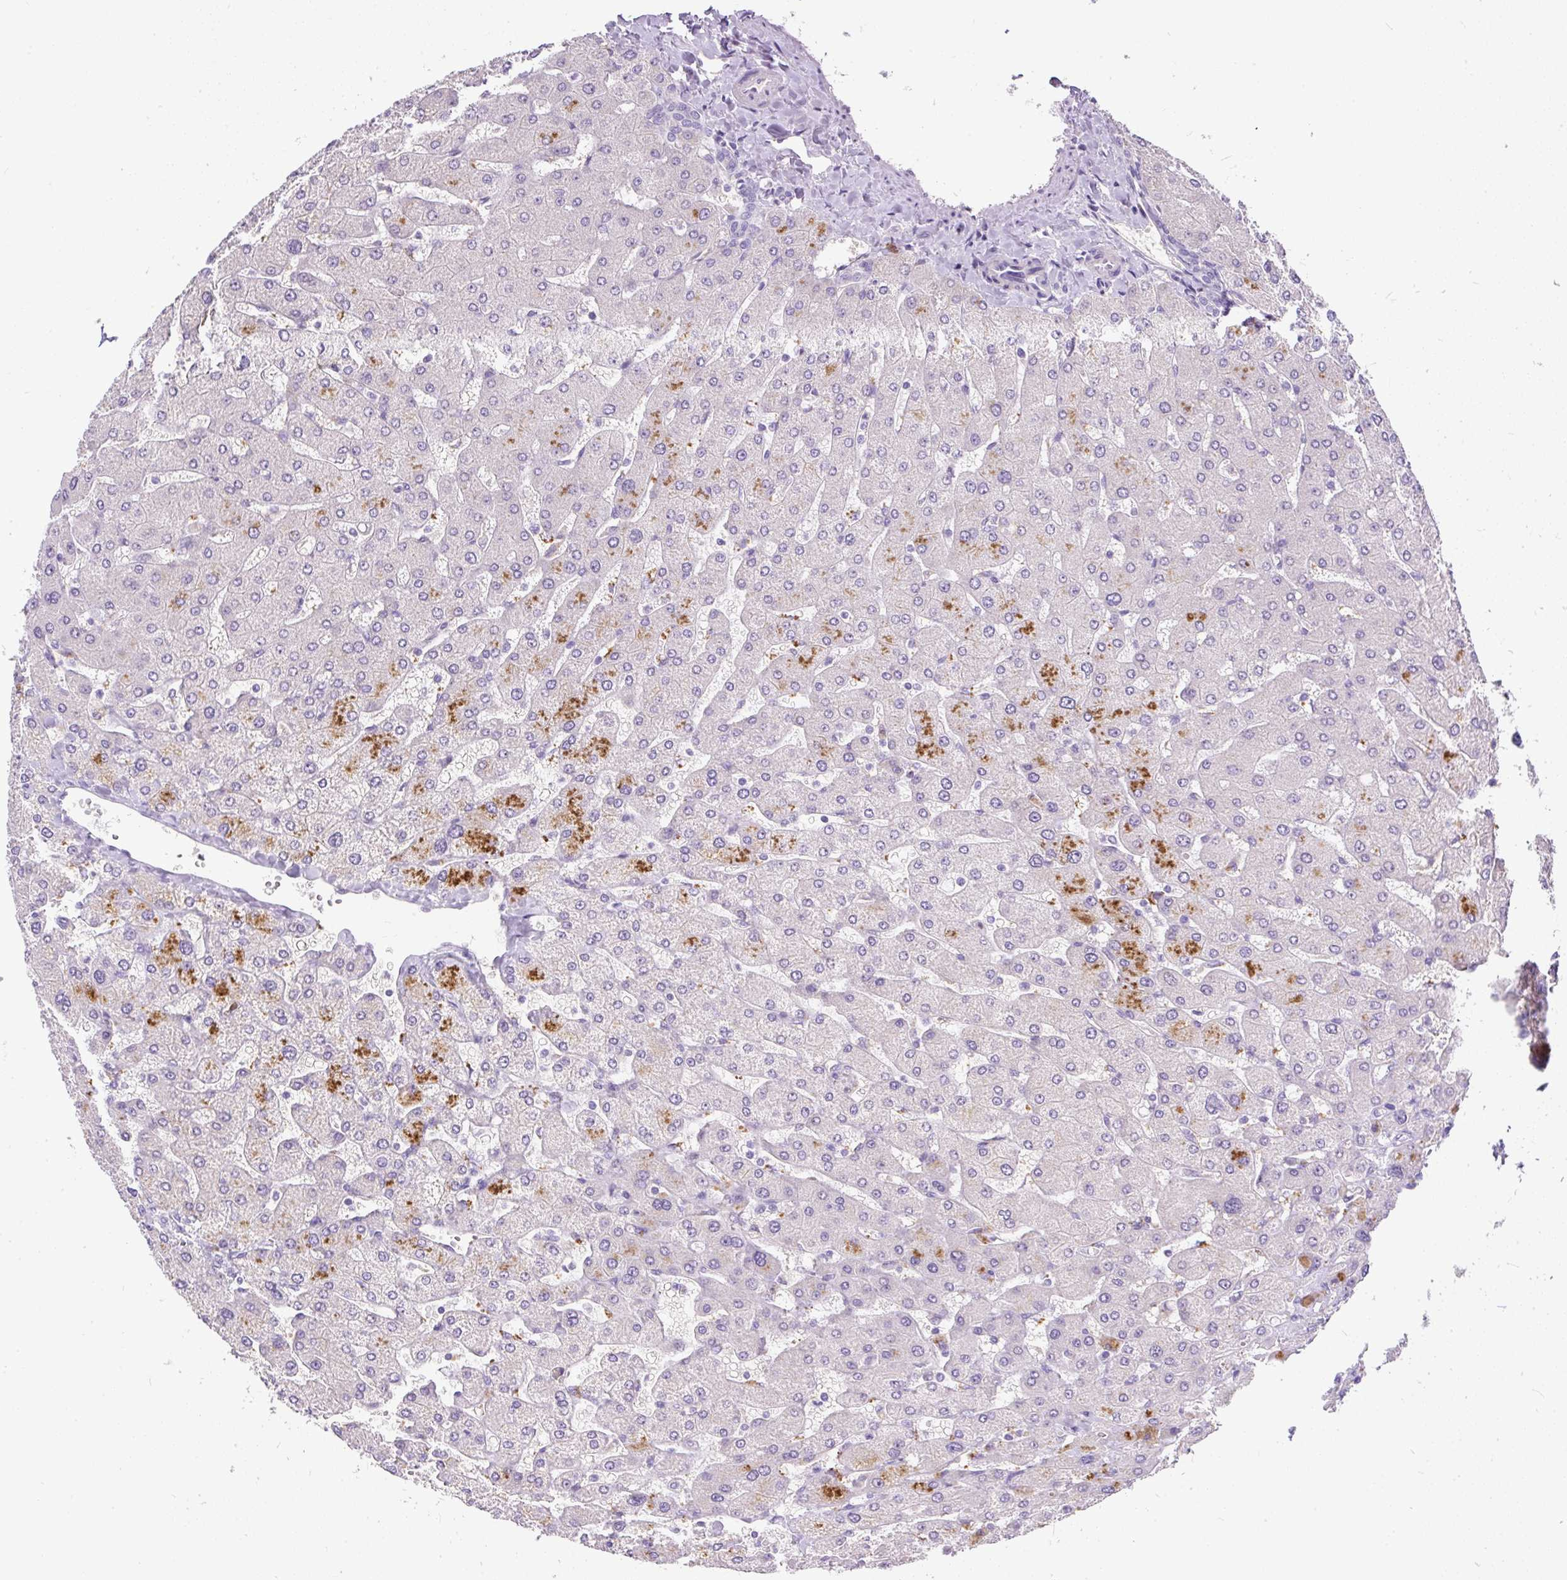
{"staining": {"intensity": "negative", "quantity": "none", "location": "none"}, "tissue": "liver", "cell_type": "Cholangiocytes", "image_type": "normal", "snomed": [{"axis": "morphology", "description": "Normal tissue, NOS"}, {"axis": "topography", "description": "Liver"}], "caption": "DAB (3,3'-diaminobenzidine) immunohistochemical staining of normal human liver displays no significant expression in cholangiocytes. (Brightfield microscopy of DAB immunohistochemistry at high magnification).", "gene": "KRTAP20", "patient": {"sex": "male", "age": 55}}